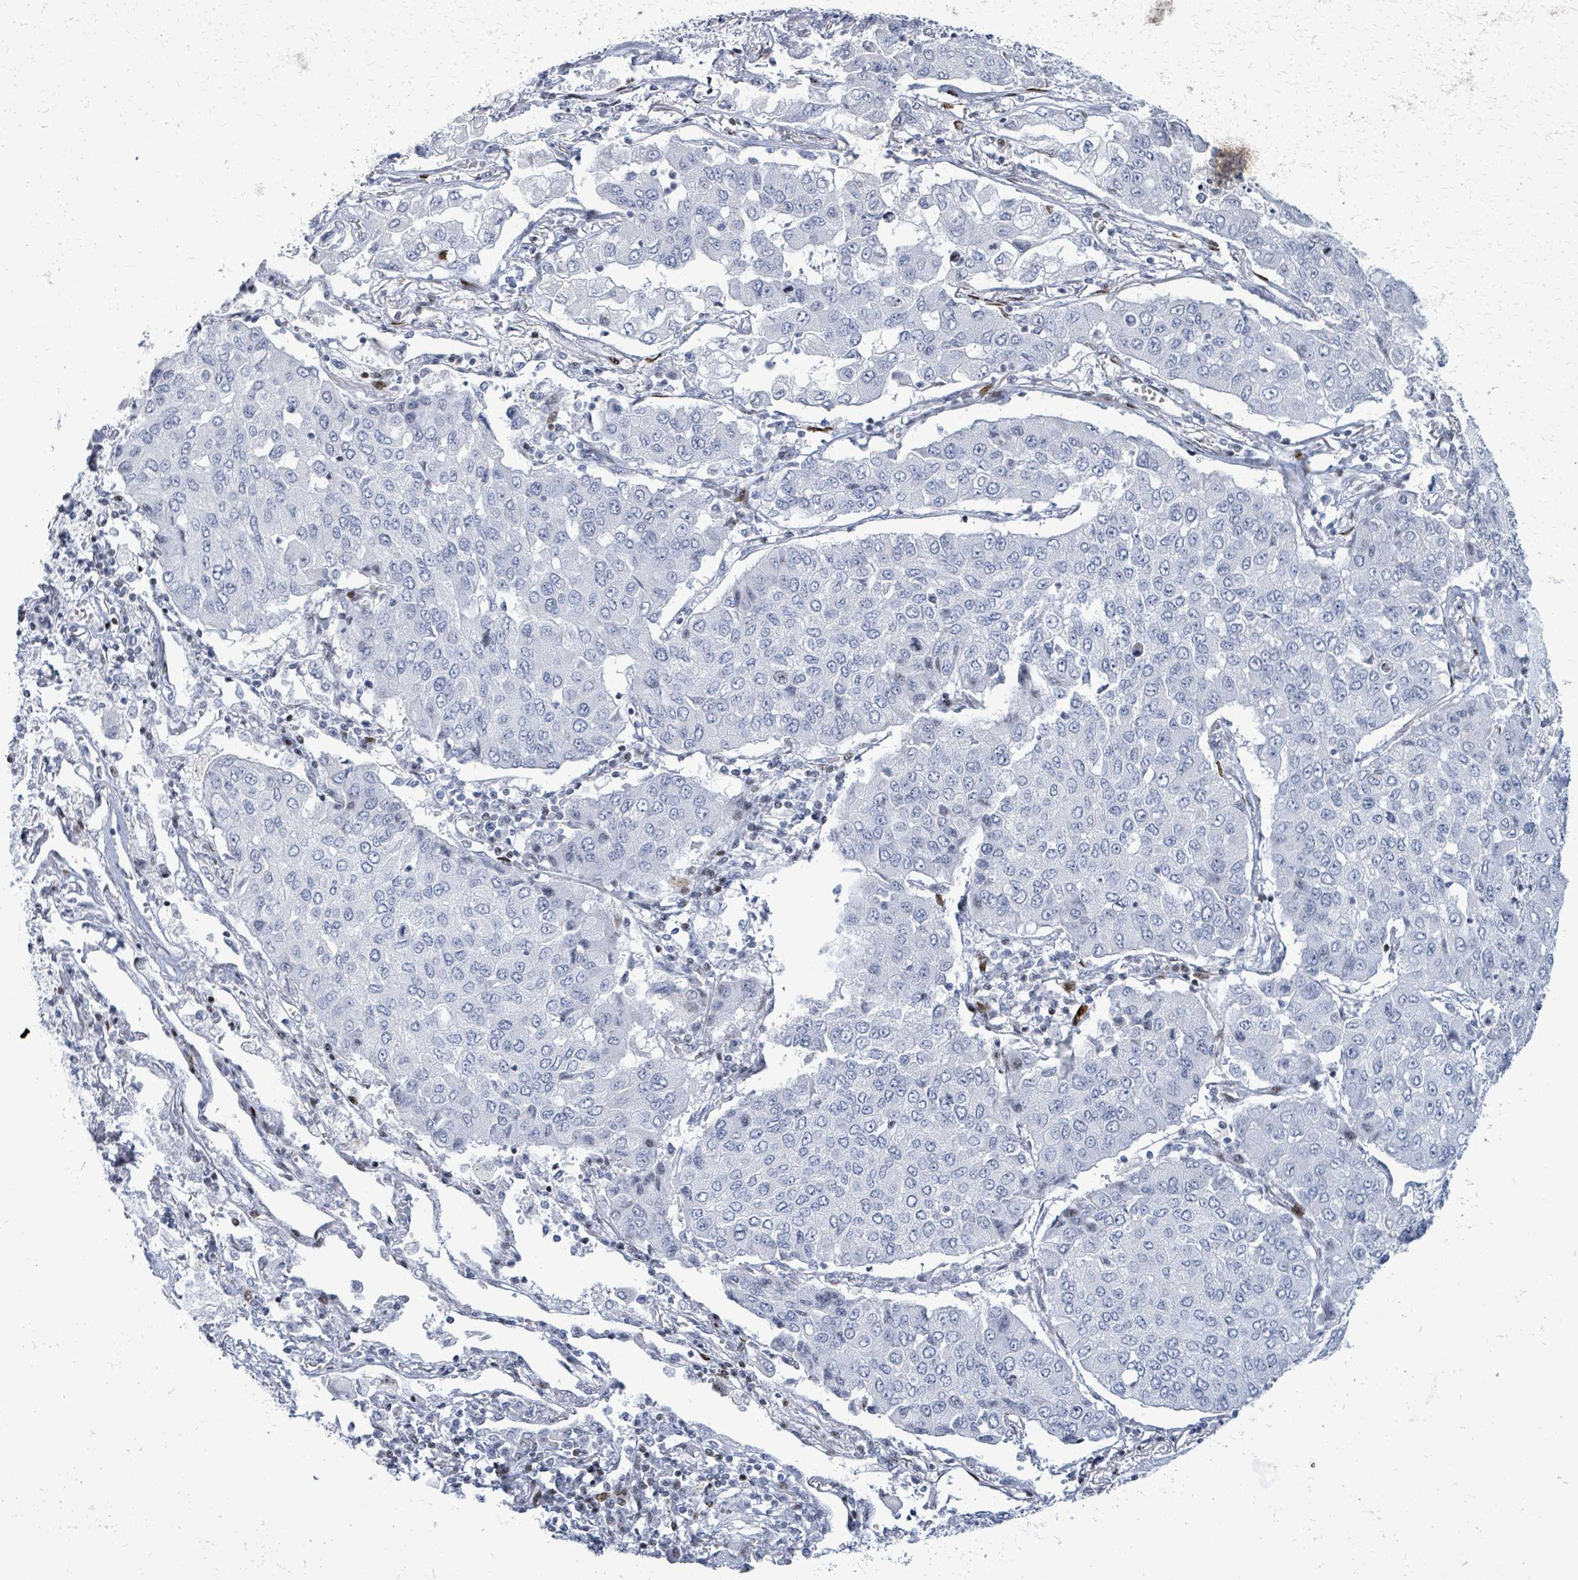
{"staining": {"intensity": "negative", "quantity": "none", "location": "none"}, "tissue": "lung cancer", "cell_type": "Tumor cells", "image_type": "cancer", "snomed": [{"axis": "morphology", "description": "Squamous cell carcinoma, NOS"}, {"axis": "topography", "description": "Lung"}], "caption": "Immunohistochemistry of squamous cell carcinoma (lung) shows no staining in tumor cells. The staining is performed using DAB brown chromogen with nuclei counter-stained in using hematoxylin.", "gene": "MALL", "patient": {"sex": "male", "age": 74}}